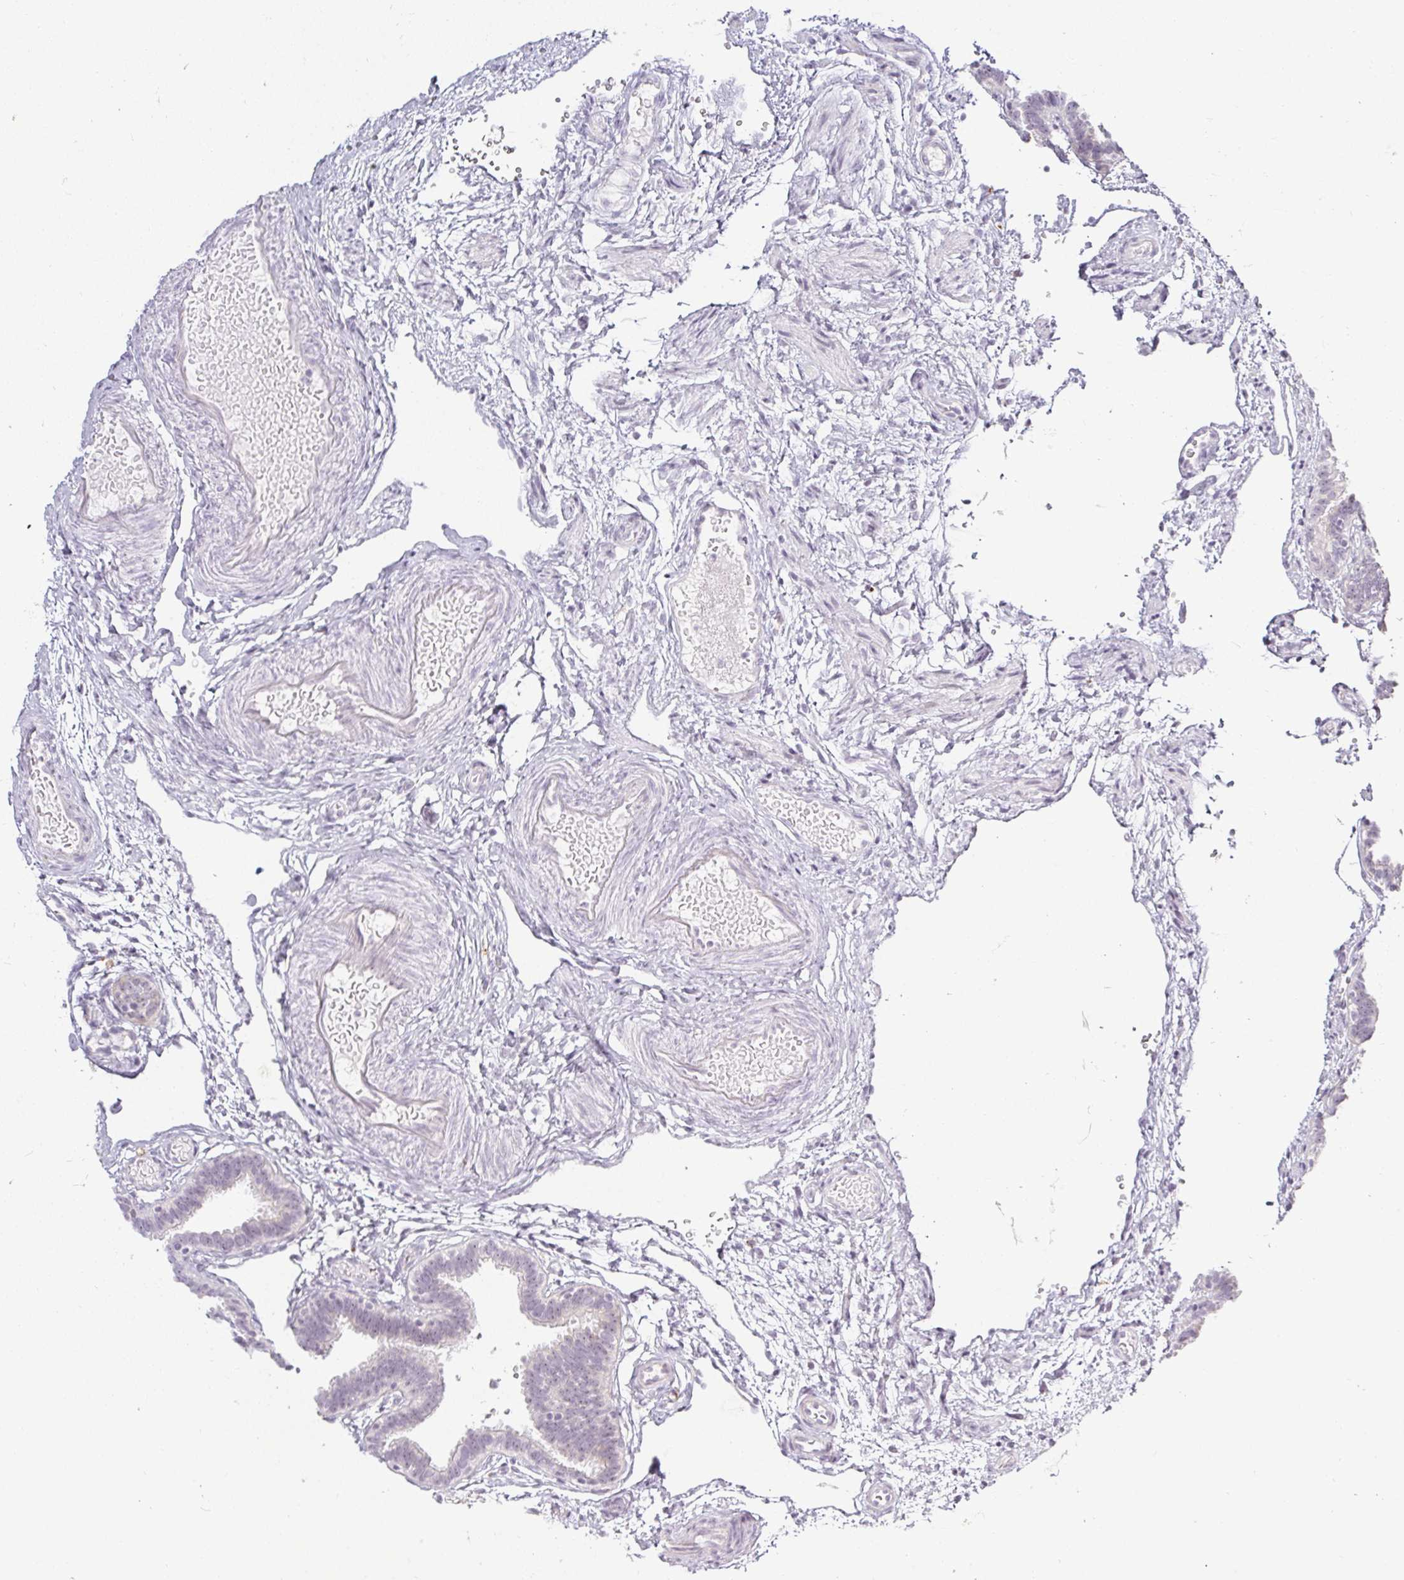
{"staining": {"intensity": "negative", "quantity": "none", "location": "none"}, "tissue": "fallopian tube", "cell_type": "Glandular cells", "image_type": "normal", "snomed": [{"axis": "morphology", "description": "Normal tissue, NOS"}, {"axis": "topography", "description": "Fallopian tube"}], "caption": "Micrograph shows no significant protein staining in glandular cells of normal fallopian tube.", "gene": "ACAN", "patient": {"sex": "female", "age": 37}}